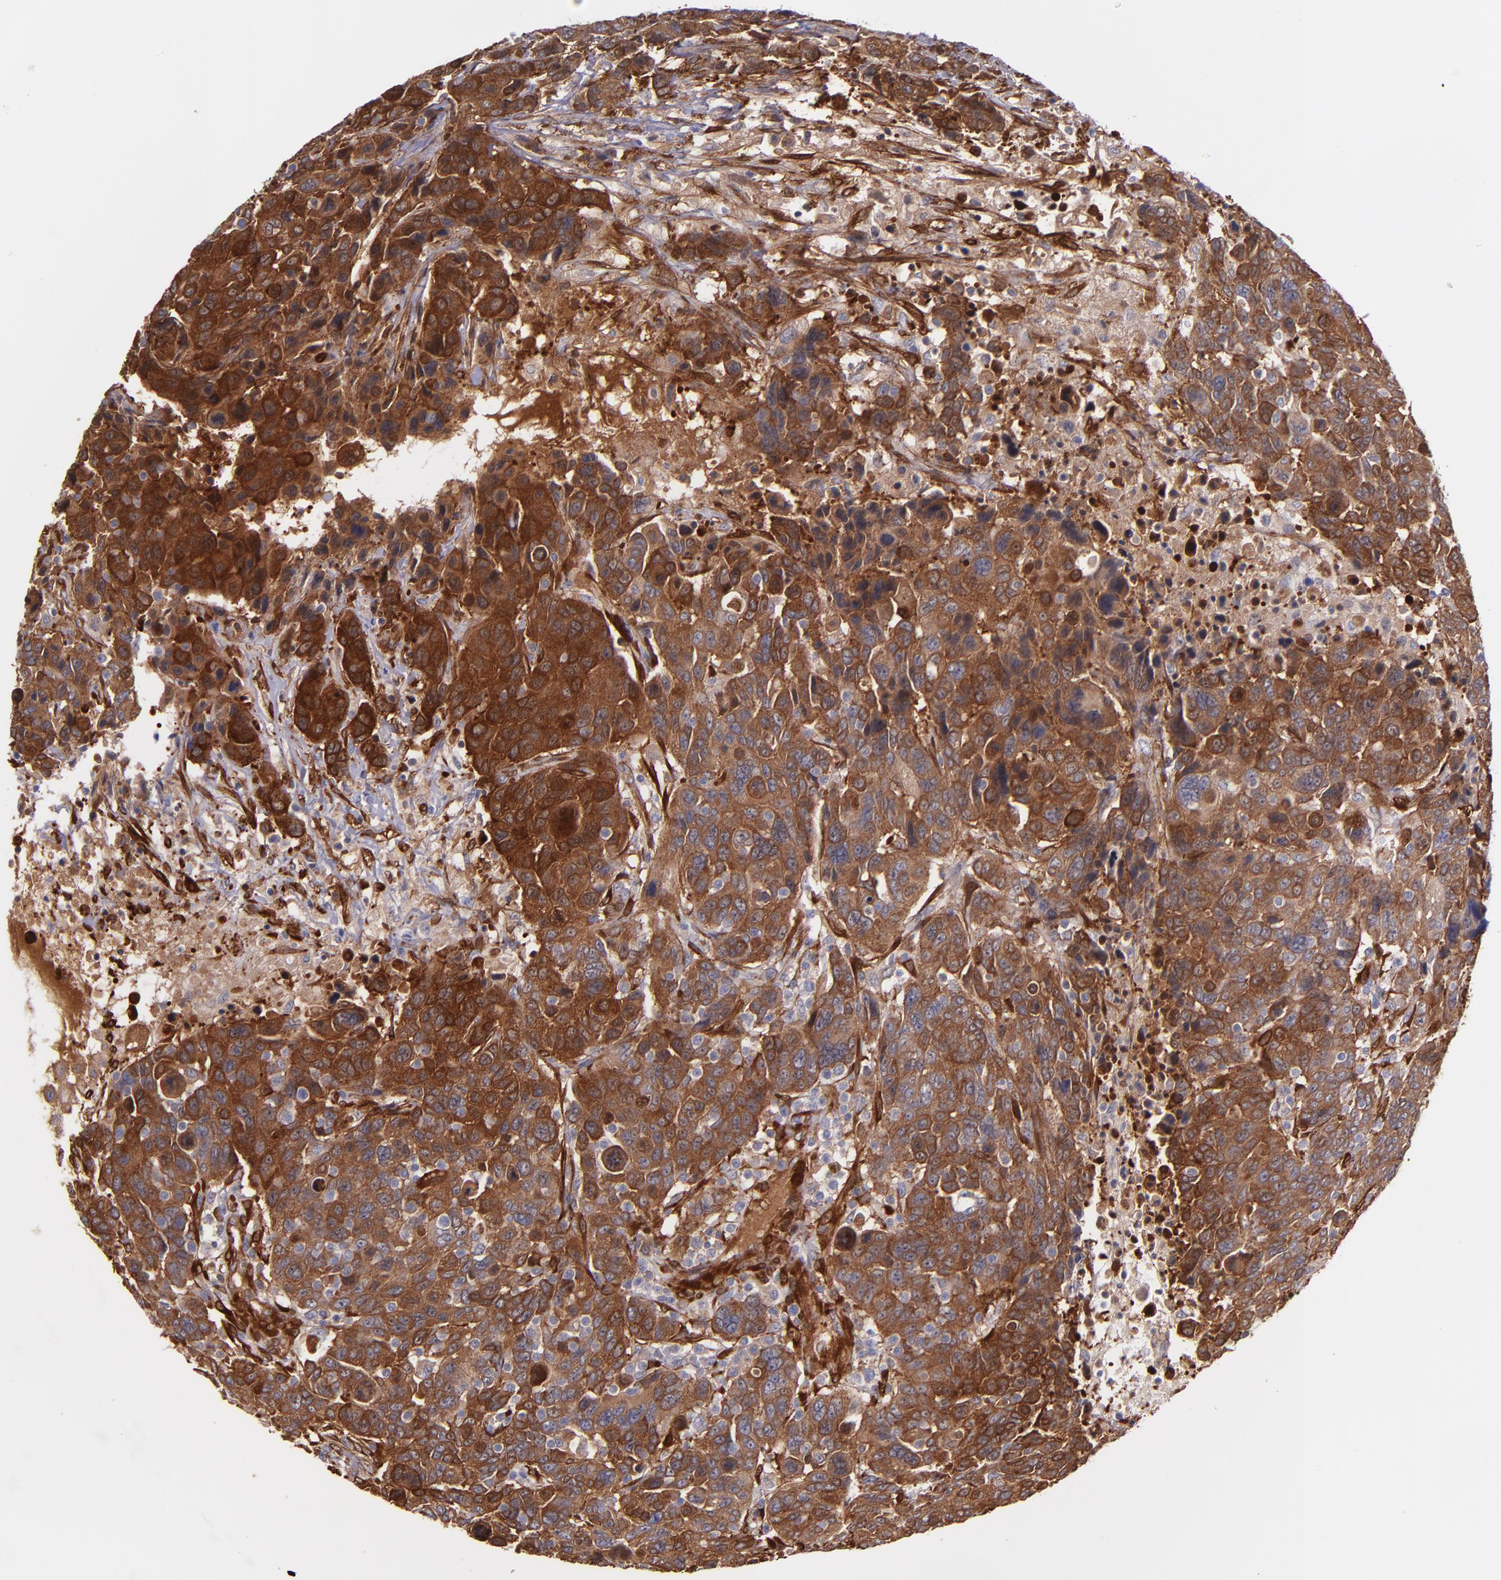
{"staining": {"intensity": "strong", "quantity": ">75%", "location": "cytoplasmic/membranous"}, "tissue": "breast cancer", "cell_type": "Tumor cells", "image_type": "cancer", "snomed": [{"axis": "morphology", "description": "Duct carcinoma"}, {"axis": "topography", "description": "Breast"}], "caption": "Approximately >75% of tumor cells in infiltrating ductal carcinoma (breast) show strong cytoplasmic/membranous protein expression as visualized by brown immunohistochemical staining.", "gene": "VCL", "patient": {"sex": "female", "age": 37}}